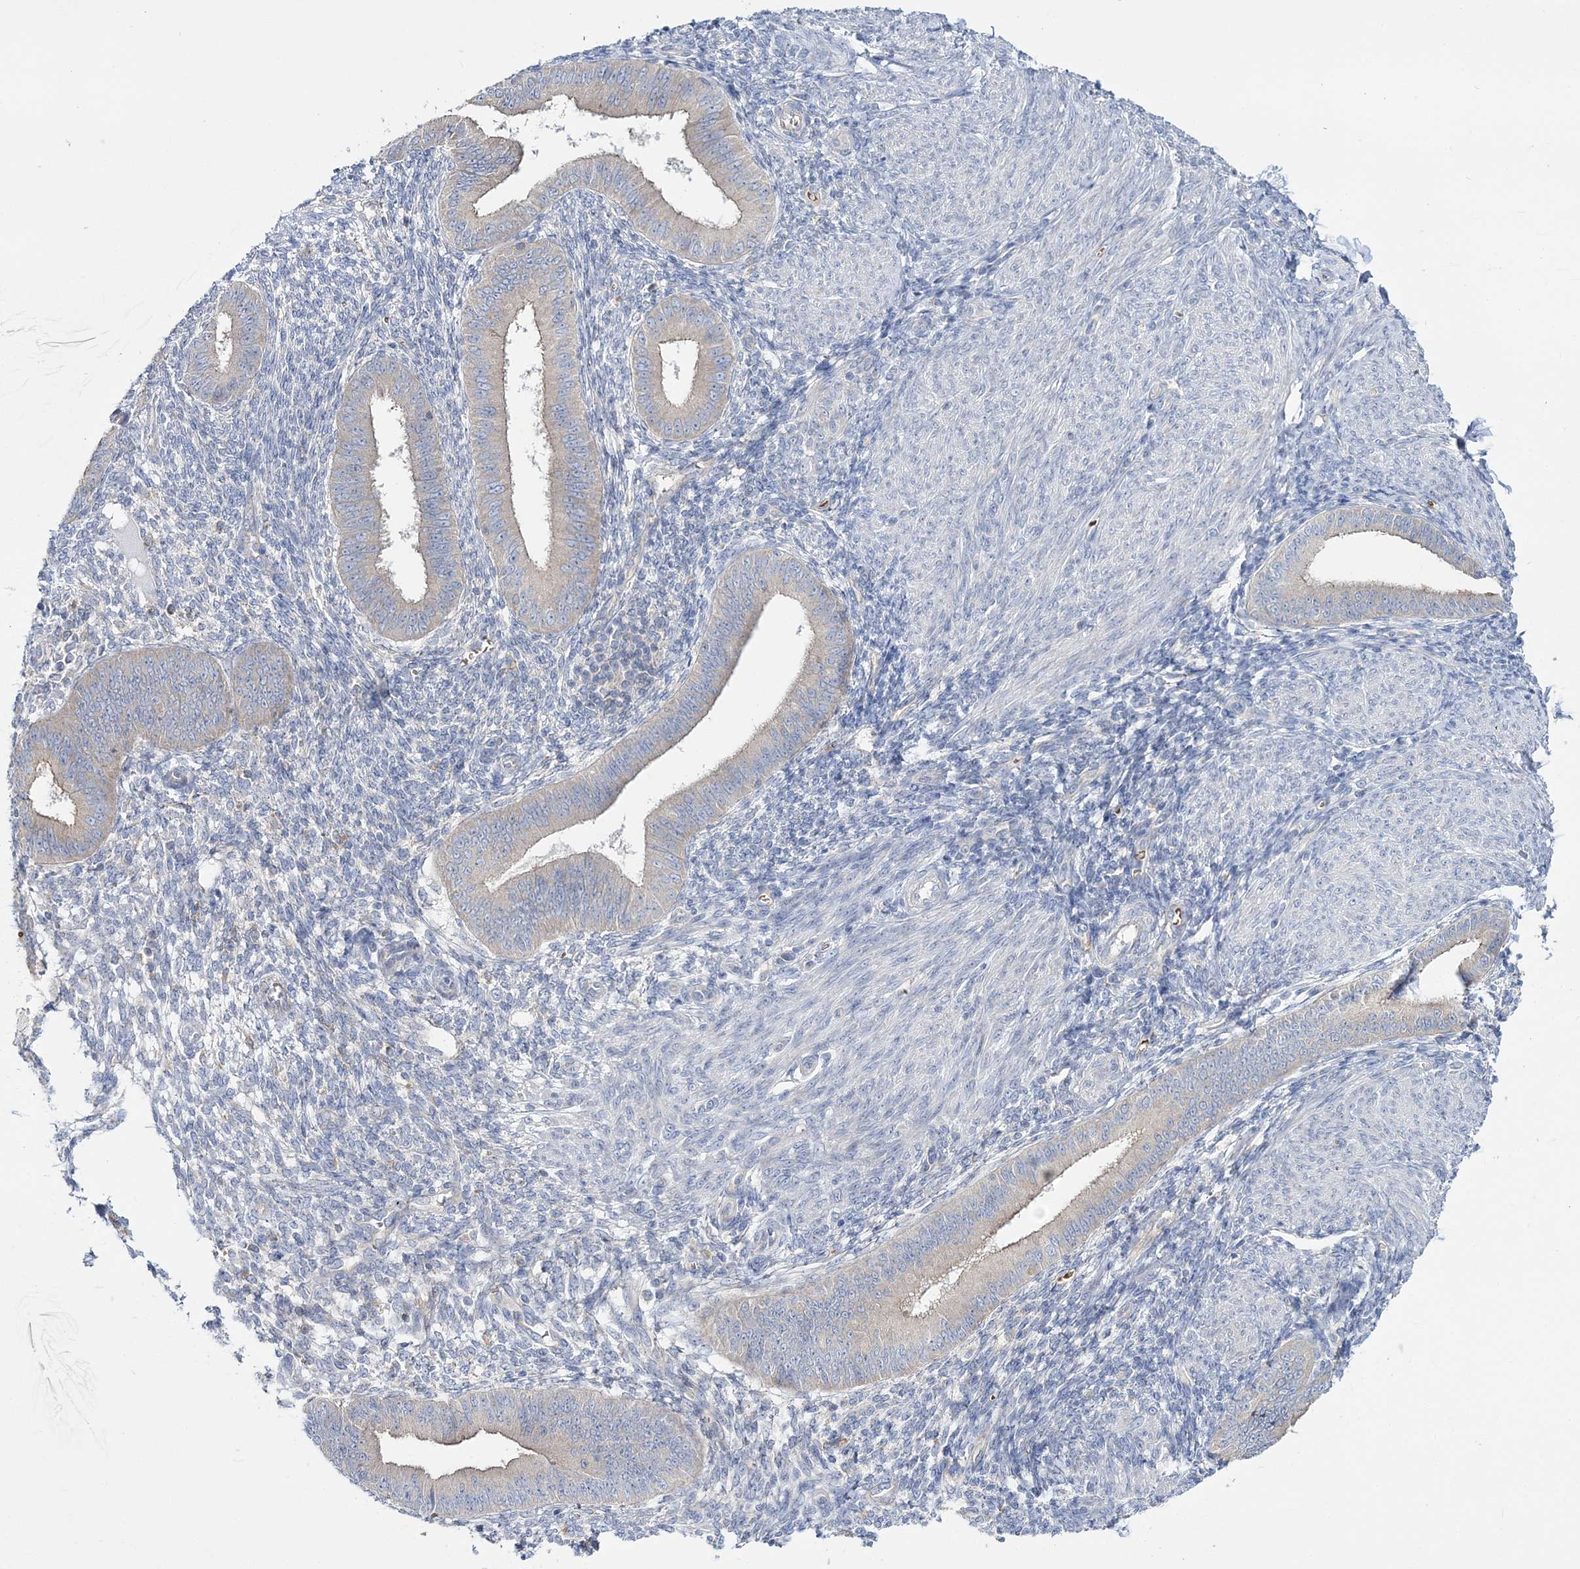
{"staining": {"intensity": "negative", "quantity": "none", "location": "none"}, "tissue": "endometrium", "cell_type": "Cells in endometrial stroma", "image_type": "normal", "snomed": [{"axis": "morphology", "description": "Normal tissue, NOS"}, {"axis": "topography", "description": "Uterus"}, {"axis": "topography", "description": "Endometrium"}], "caption": "IHC histopathology image of benign endometrium: endometrium stained with DAB shows no significant protein positivity in cells in endometrial stroma. Brightfield microscopy of immunohistochemistry (IHC) stained with DAB (3,3'-diaminobenzidine) (brown) and hematoxylin (blue), captured at high magnification.", "gene": "ATP11B", "patient": {"sex": "female", "age": 48}}